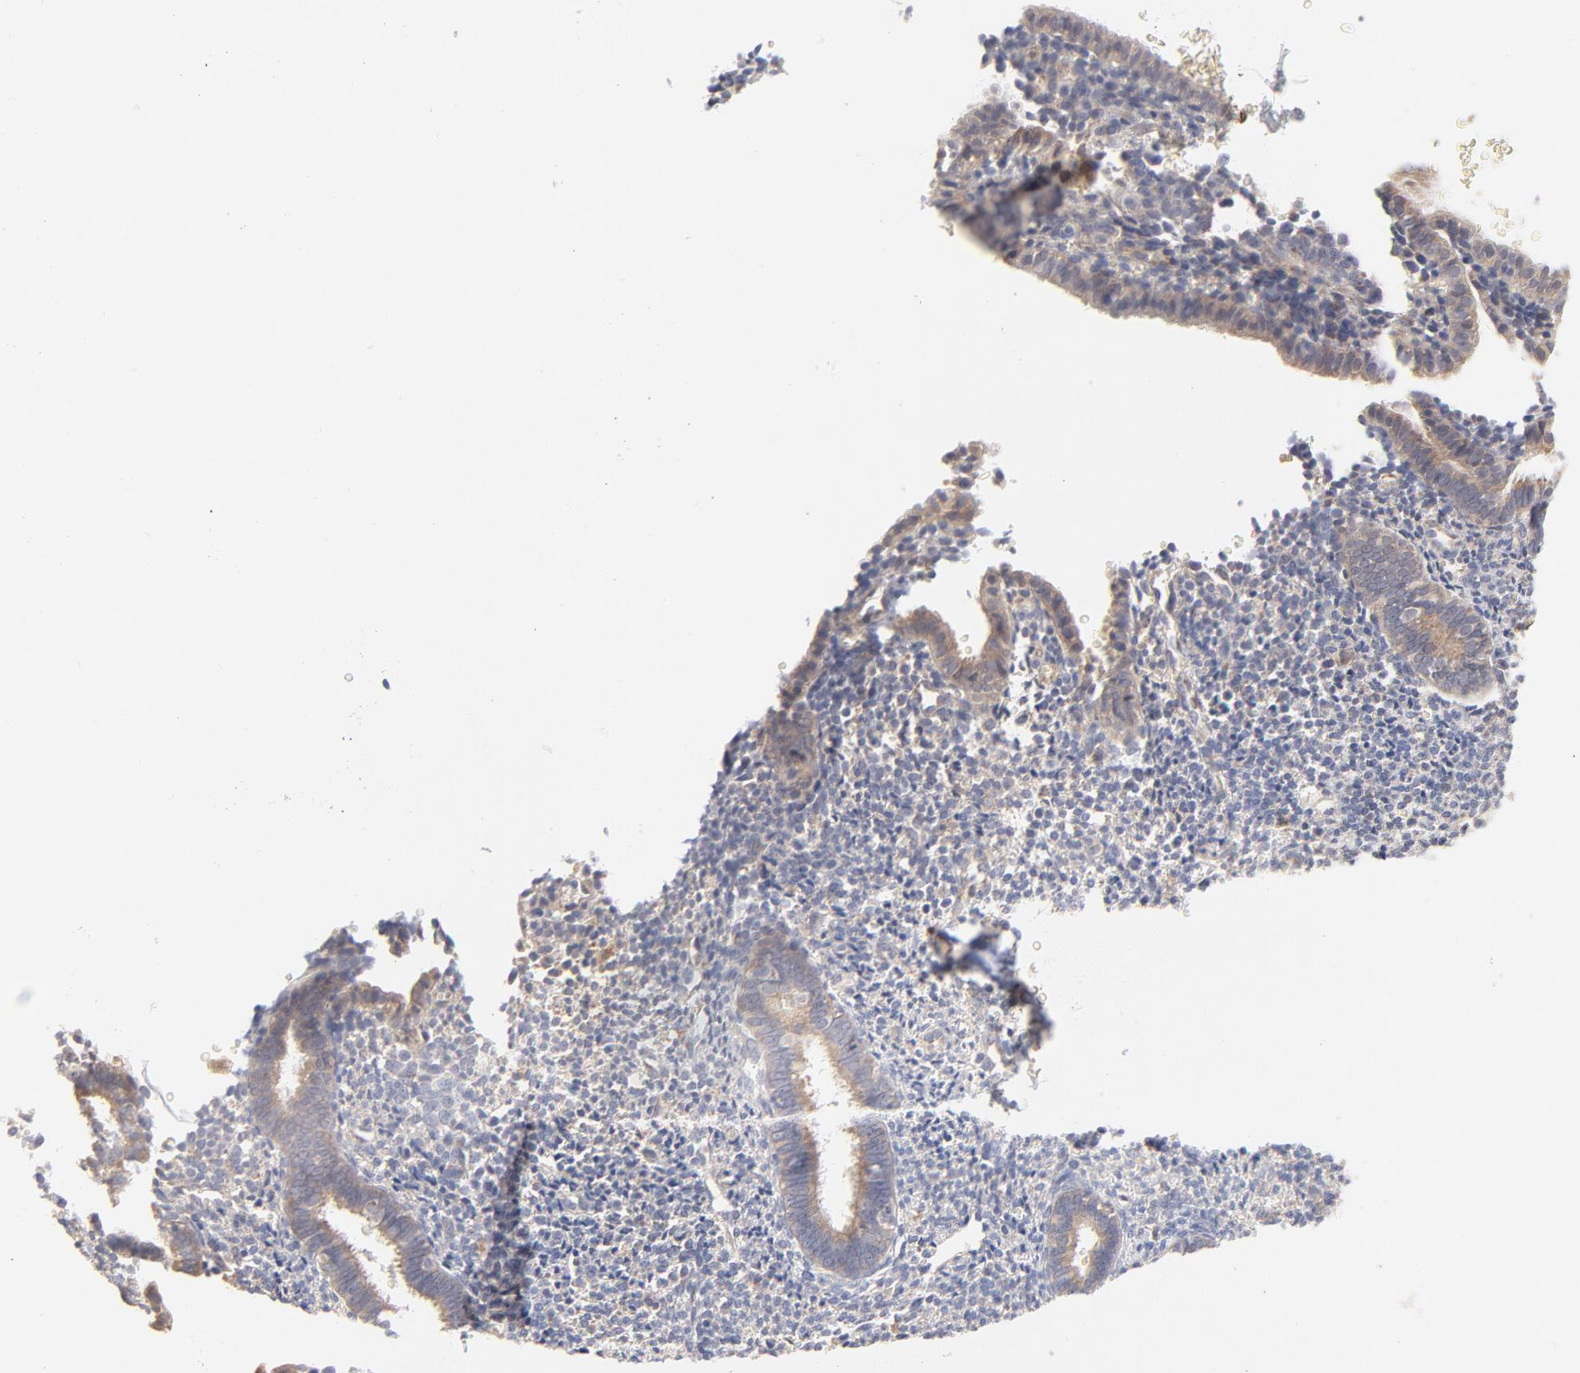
{"staining": {"intensity": "negative", "quantity": "none", "location": "none"}, "tissue": "endometrium", "cell_type": "Cells in endometrial stroma", "image_type": "normal", "snomed": [{"axis": "morphology", "description": "Normal tissue, NOS"}, {"axis": "topography", "description": "Endometrium"}], "caption": "Photomicrograph shows no protein positivity in cells in endometrial stroma of unremarkable endometrium.", "gene": "MTERF2", "patient": {"sex": "female", "age": 27}}